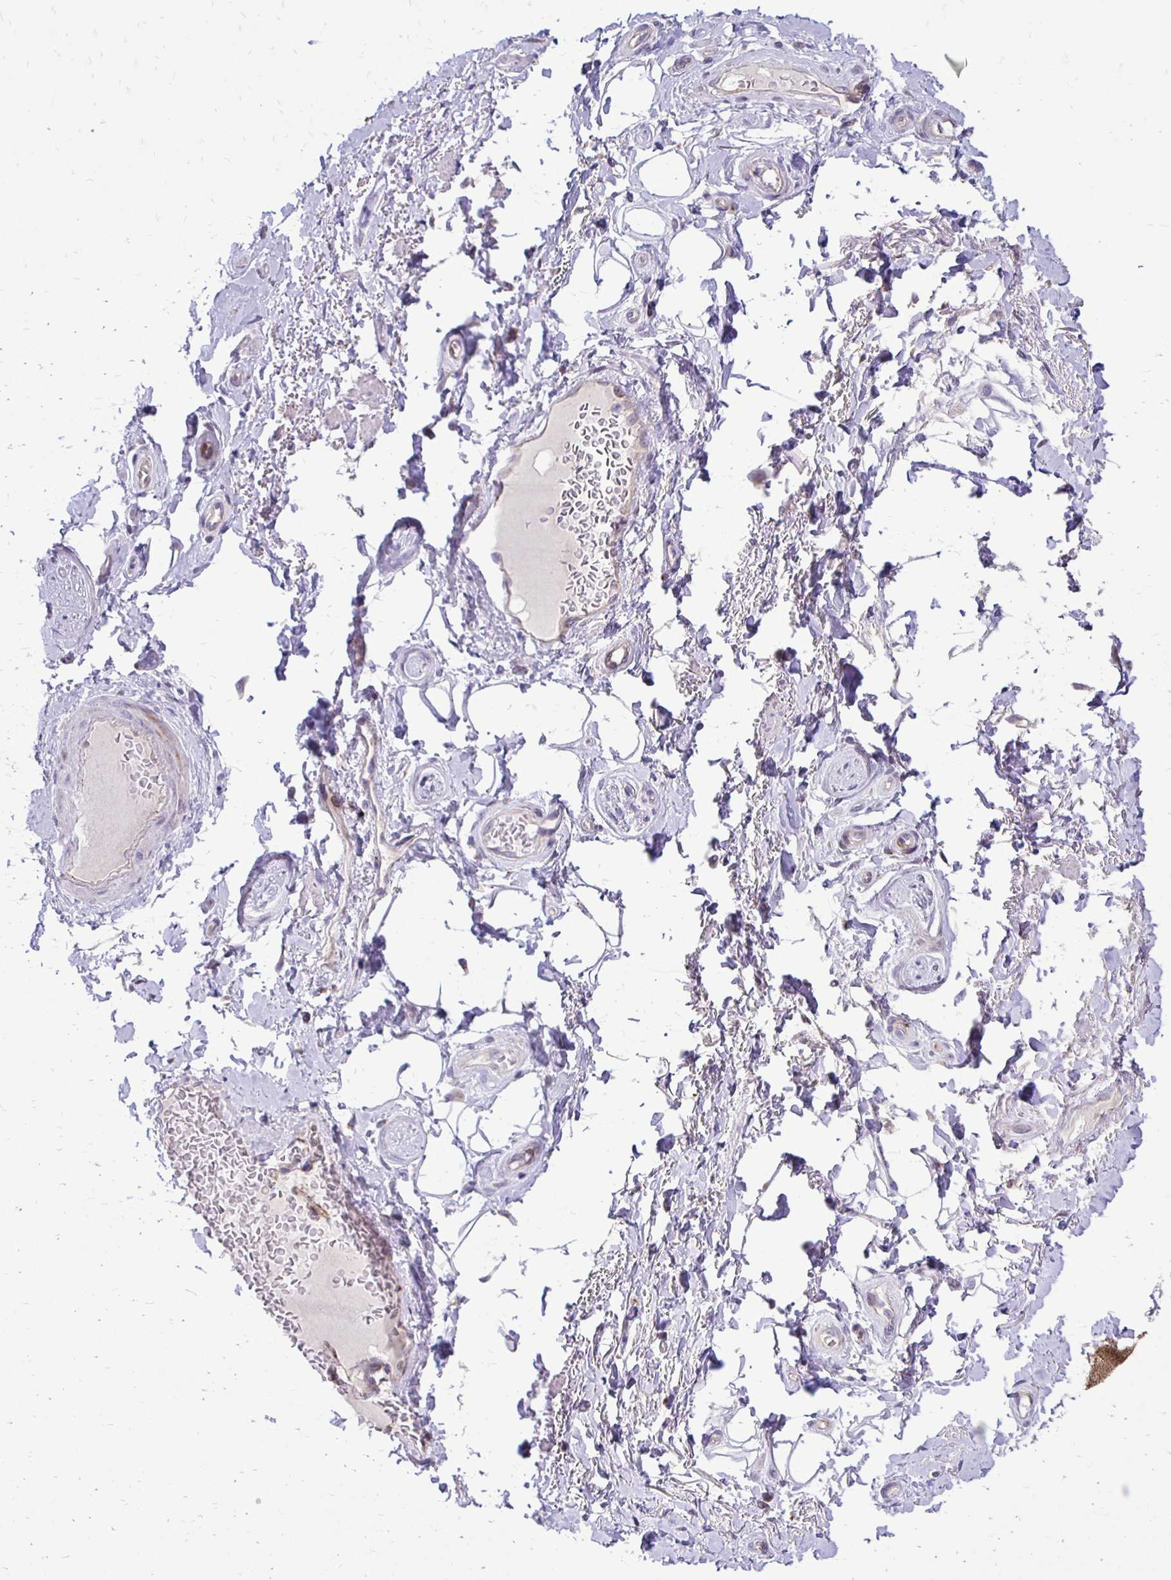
{"staining": {"intensity": "negative", "quantity": "none", "location": "none"}, "tissue": "adipose tissue", "cell_type": "Adipocytes", "image_type": "normal", "snomed": [{"axis": "morphology", "description": "Normal tissue, NOS"}, {"axis": "topography", "description": "Peripheral nerve tissue"}], "caption": "The immunohistochemistry (IHC) image has no significant expression in adipocytes of adipose tissue. Brightfield microscopy of immunohistochemistry stained with DAB (brown) and hematoxylin (blue), captured at high magnification.", "gene": "GAS2", "patient": {"sex": "male", "age": 51}}